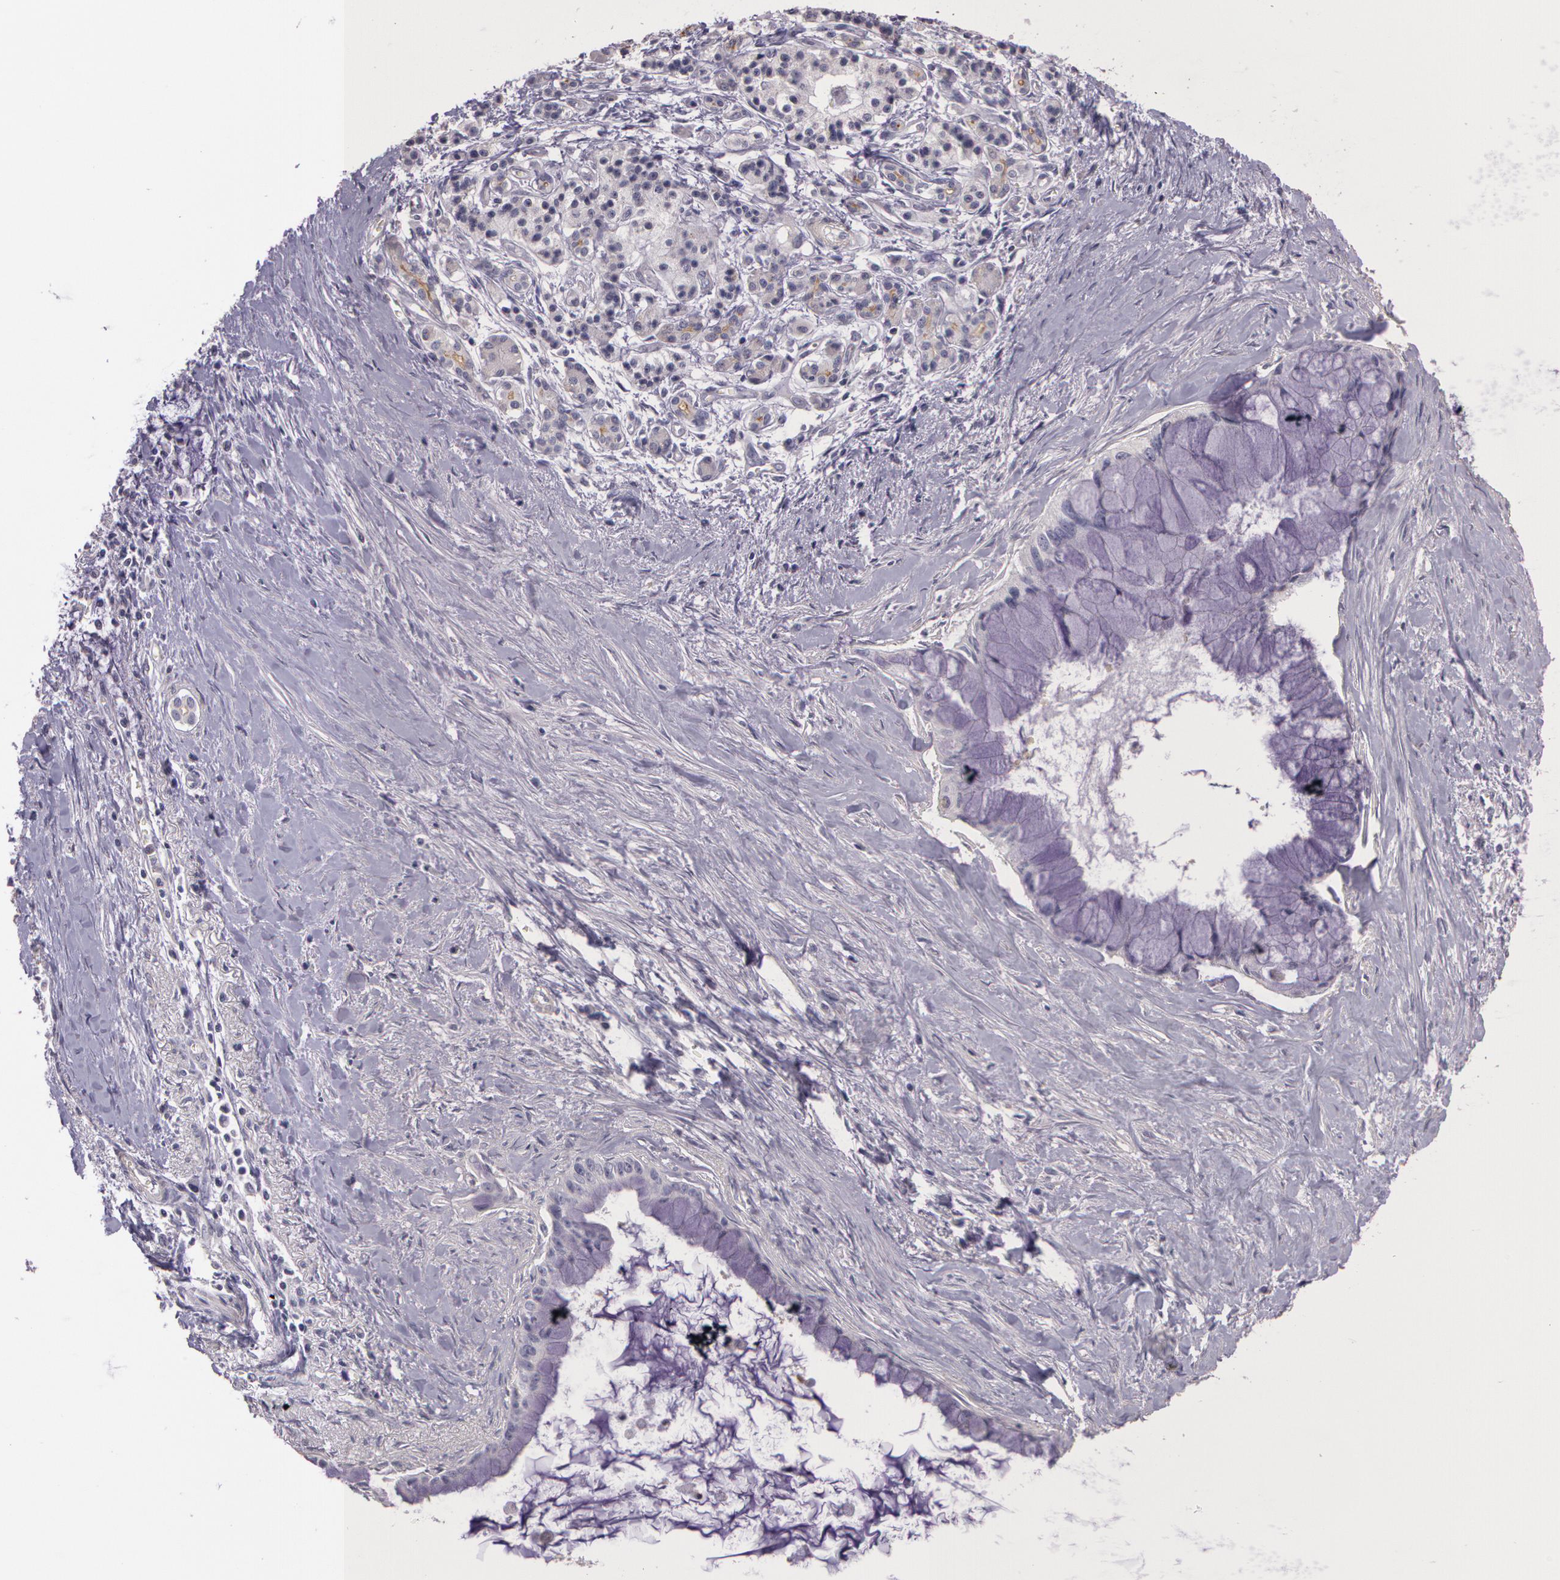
{"staining": {"intensity": "negative", "quantity": "none", "location": "none"}, "tissue": "pancreatic cancer", "cell_type": "Tumor cells", "image_type": "cancer", "snomed": [{"axis": "morphology", "description": "Adenocarcinoma, NOS"}, {"axis": "topography", "description": "Pancreas"}], "caption": "DAB (3,3'-diaminobenzidine) immunohistochemical staining of pancreatic cancer (adenocarcinoma) displays no significant expression in tumor cells. (Brightfield microscopy of DAB (3,3'-diaminobenzidine) immunohistochemistry at high magnification).", "gene": "G2E3", "patient": {"sex": "male", "age": 59}}